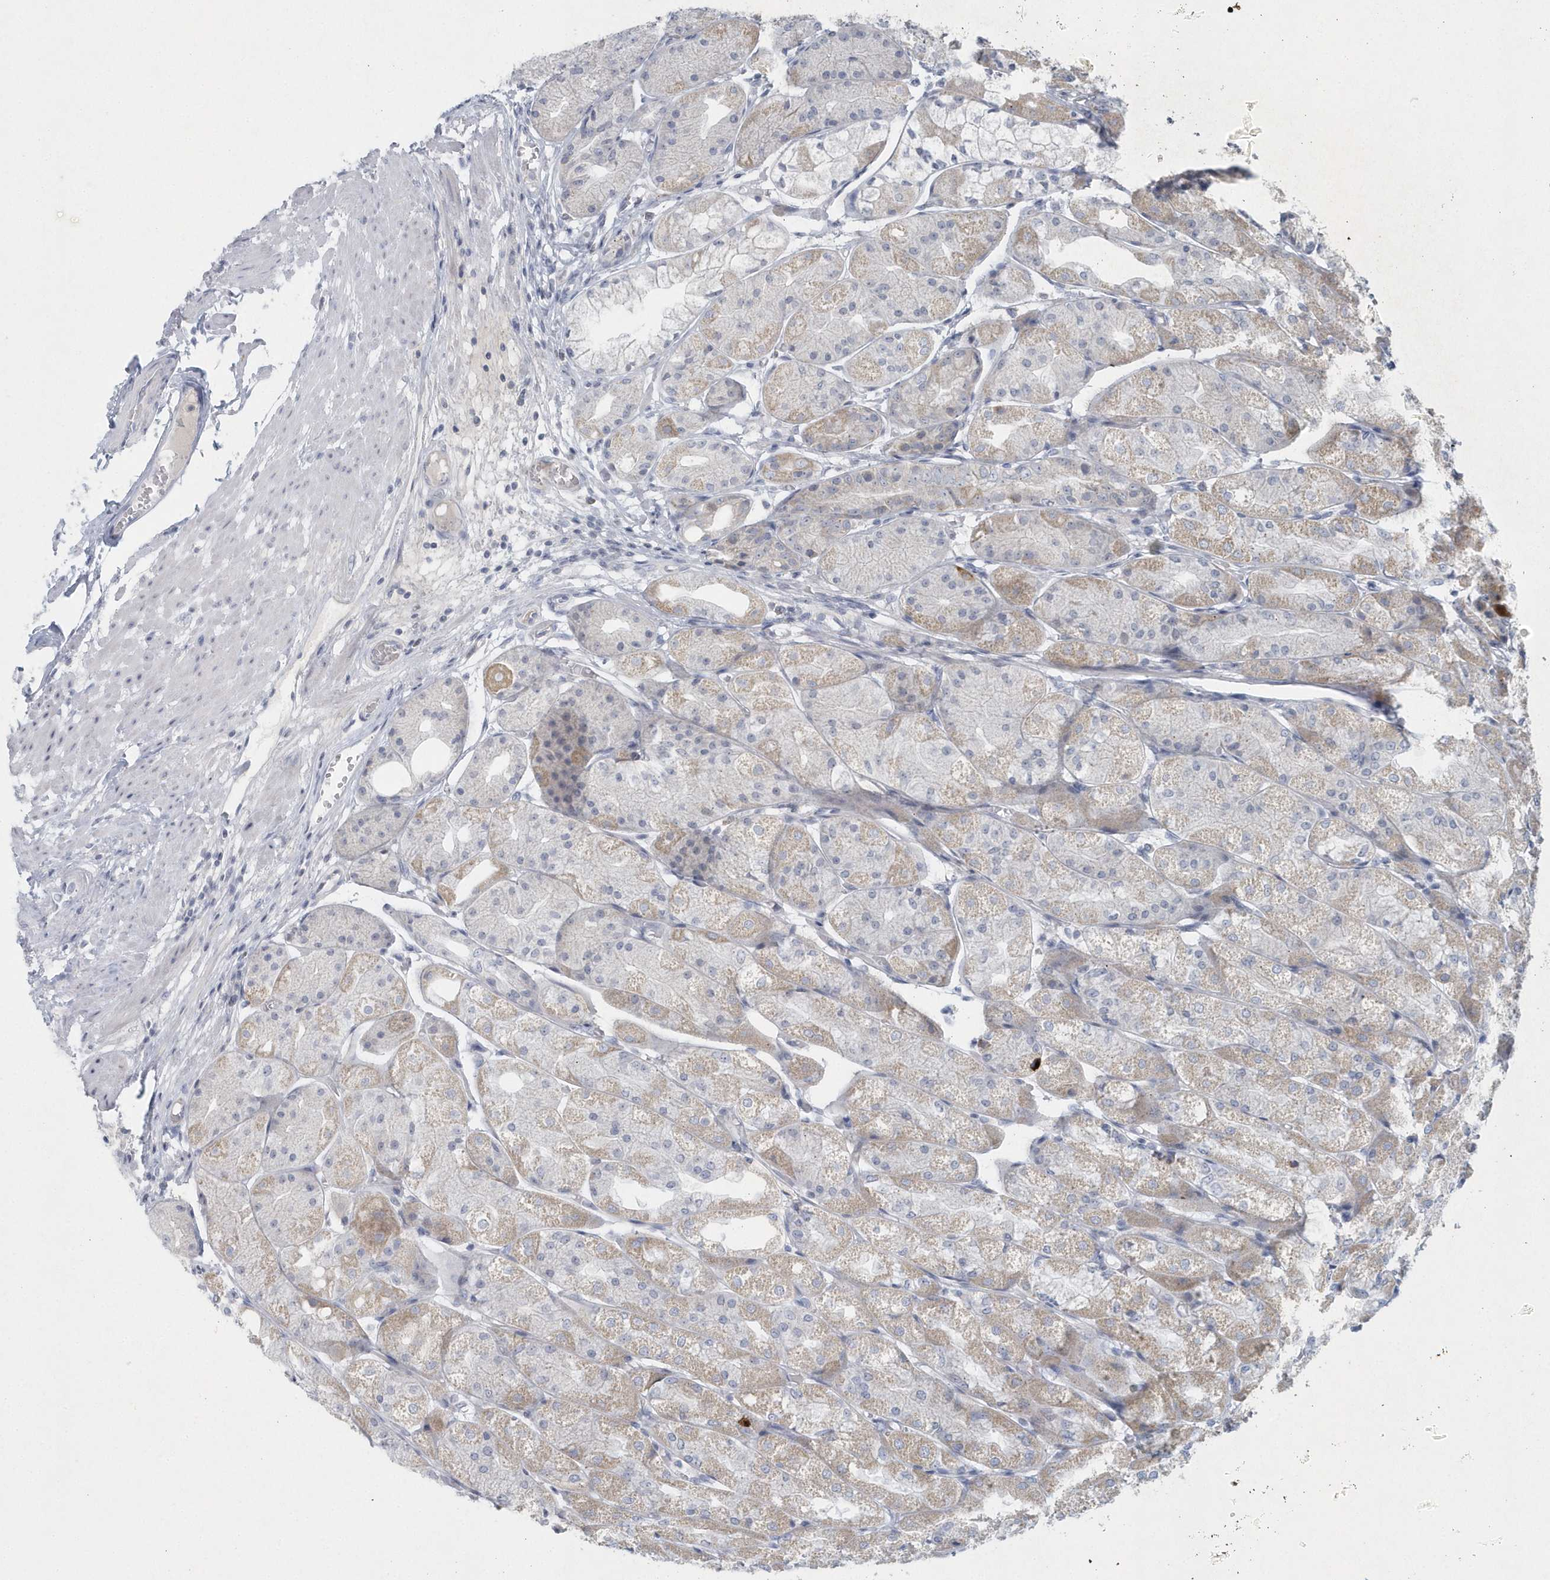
{"staining": {"intensity": "moderate", "quantity": "<25%", "location": "cytoplasmic/membranous"}, "tissue": "stomach", "cell_type": "Glandular cells", "image_type": "normal", "snomed": [{"axis": "morphology", "description": "Normal tissue, NOS"}, {"axis": "topography", "description": "Stomach, upper"}], "caption": "Immunohistochemical staining of normal human stomach demonstrates moderate cytoplasmic/membranous protein positivity in approximately <25% of glandular cells.", "gene": "NIPAL1", "patient": {"sex": "male", "age": 72}}